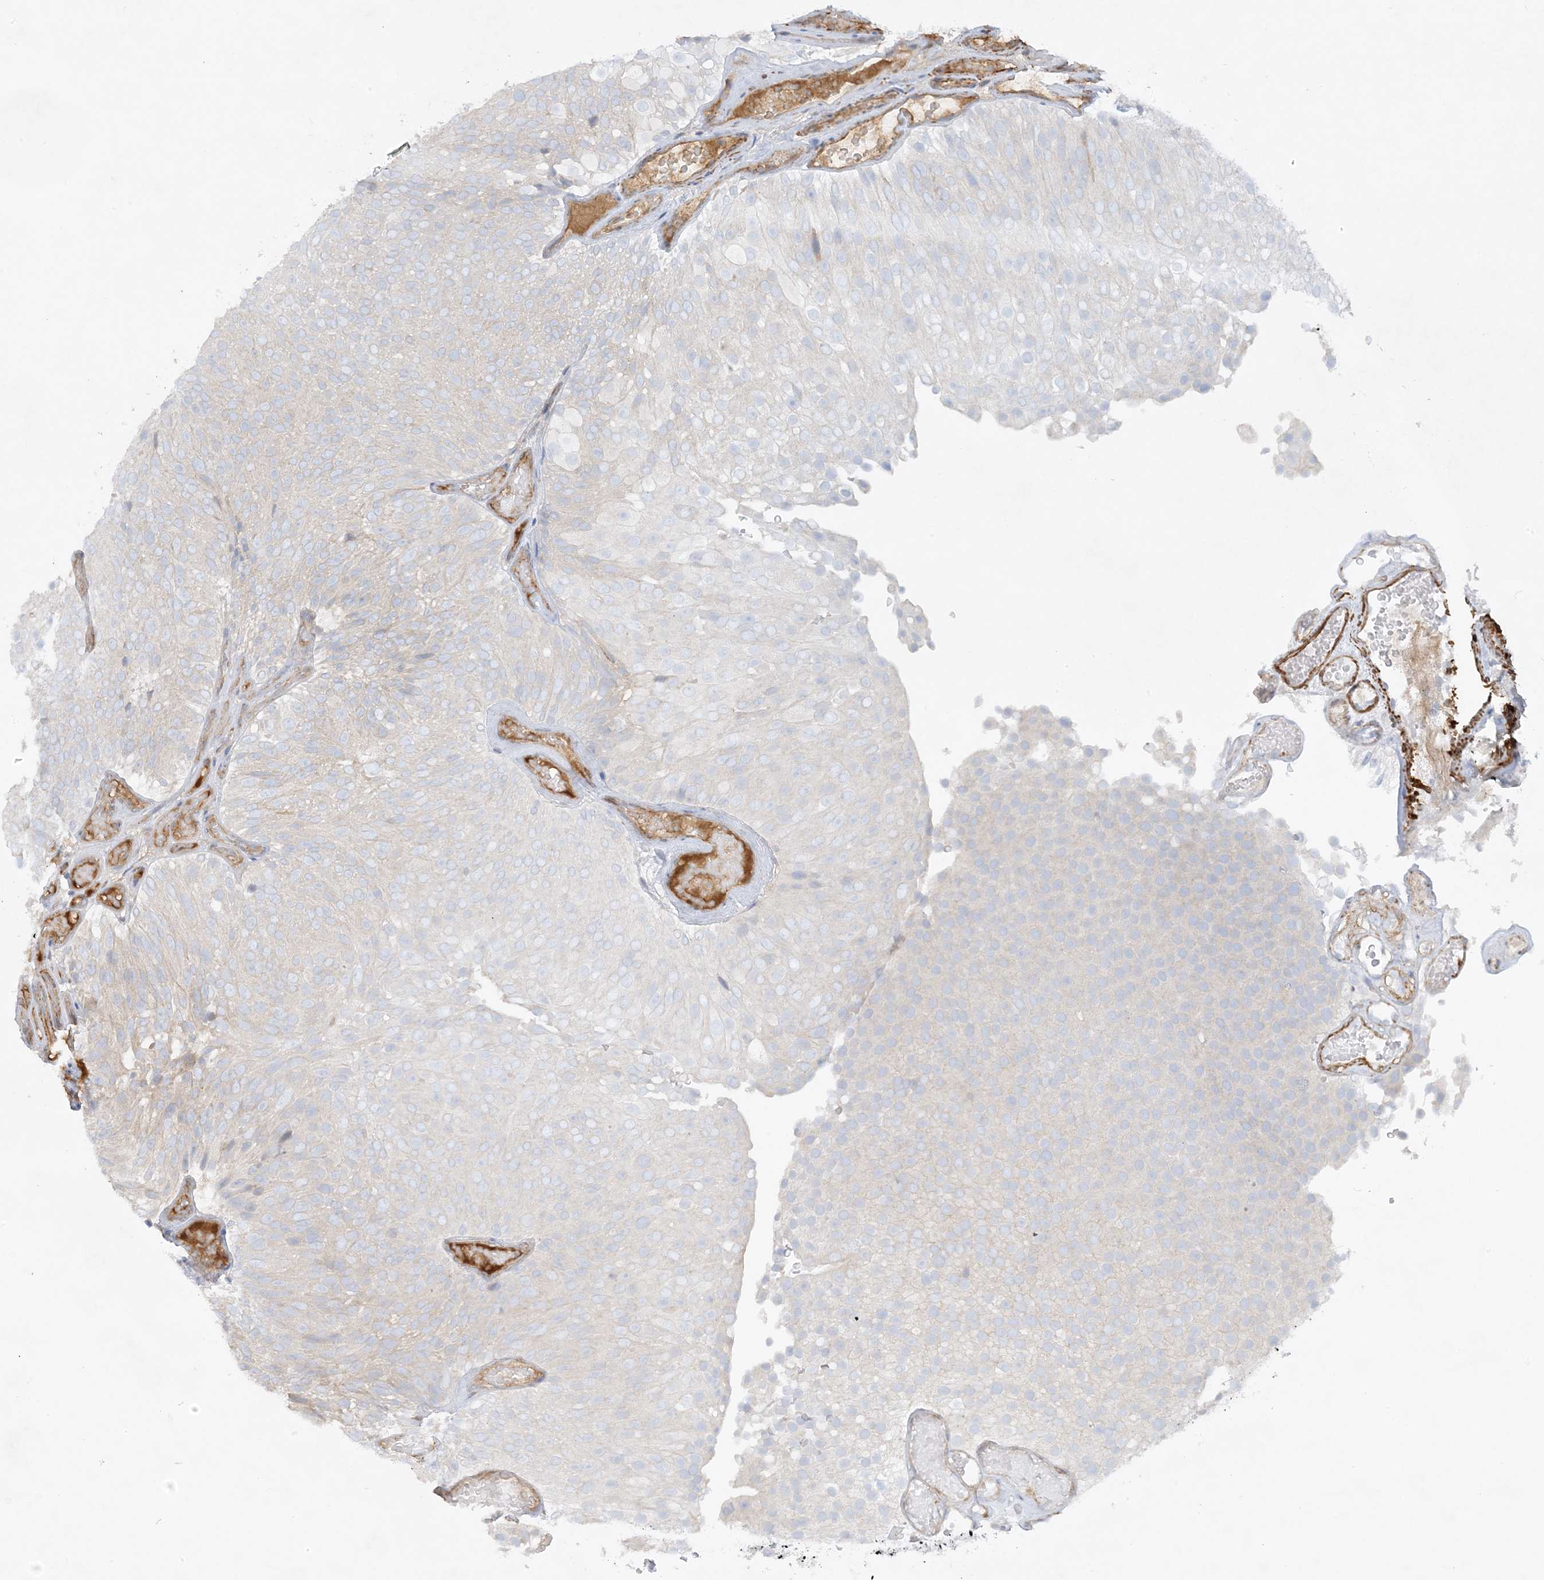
{"staining": {"intensity": "negative", "quantity": "none", "location": "none"}, "tissue": "urothelial cancer", "cell_type": "Tumor cells", "image_type": "cancer", "snomed": [{"axis": "morphology", "description": "Urothelial carcinoma, Low grade"}, {"axis": "topography", "description": "Urinary bladder"}], "caption": "Human urothelial carcinoma (low-grade) stained for a protein using immunohistochemistry displays no positivity in tumor cells.", "gene": "THADA", "patient": {"sex": "male", "age": 78}}